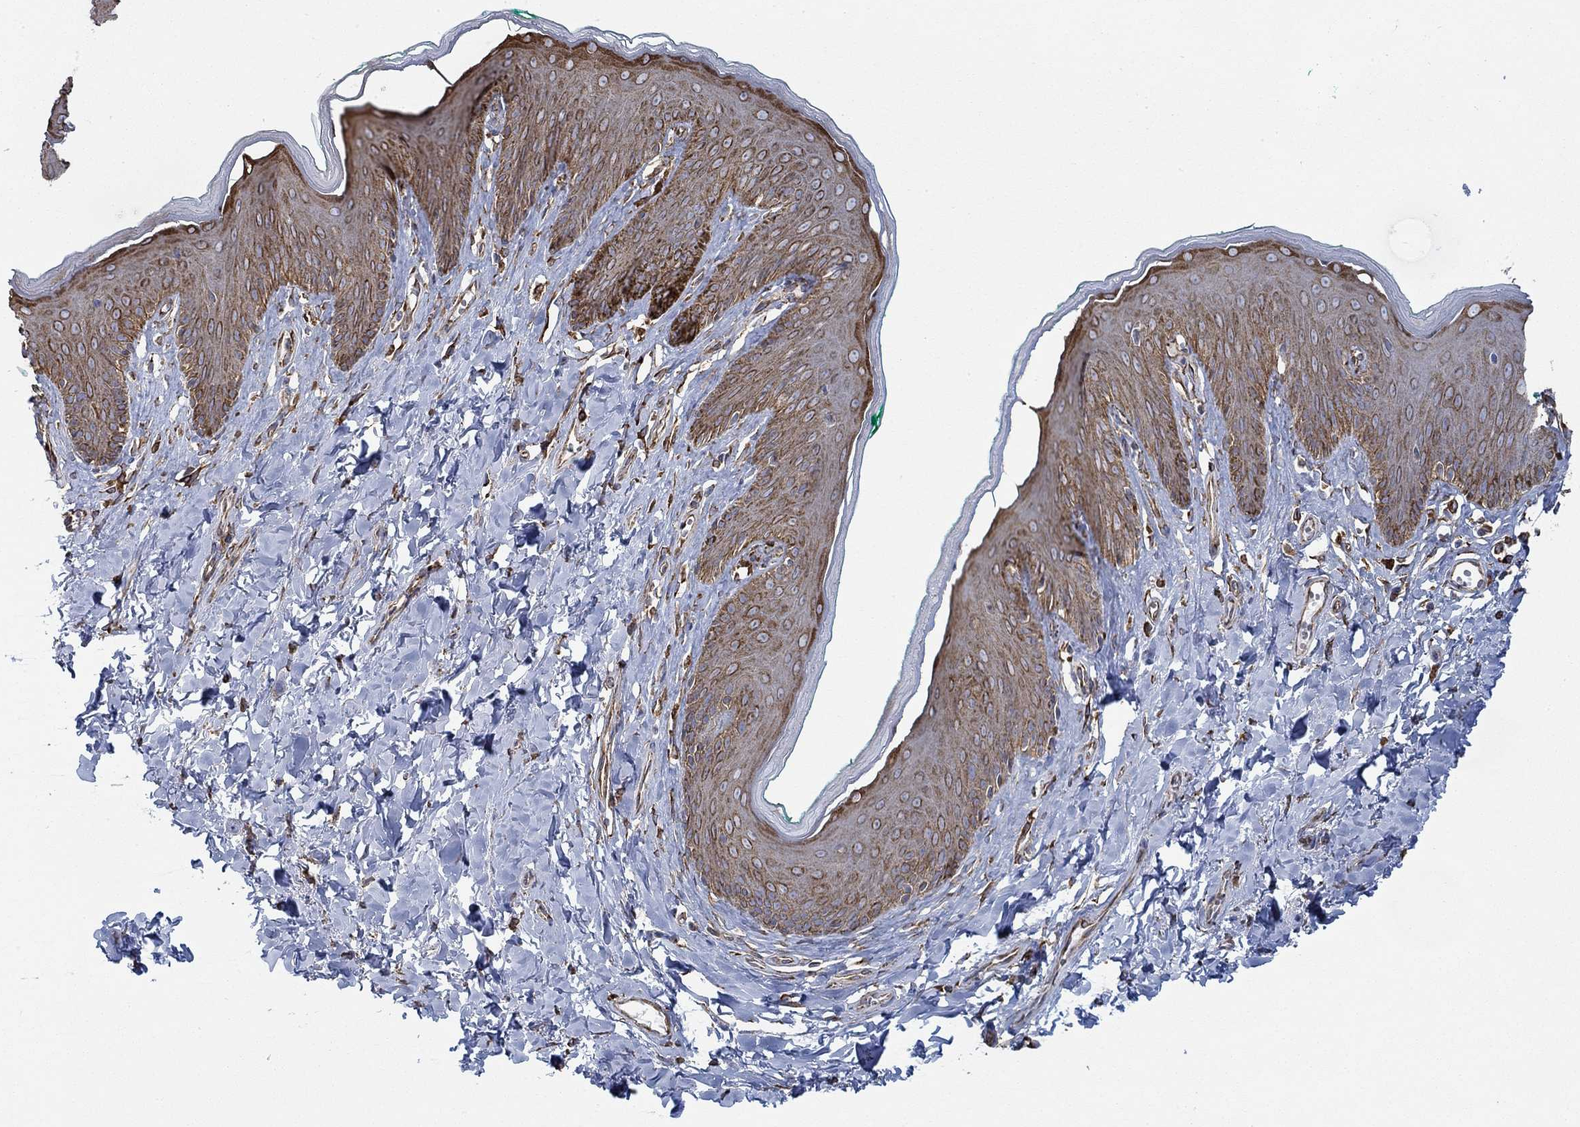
{"staining": {"intensity": "moderate", "quantity": "25%-75%", "location": "cytoplasmic/membranous"}, "tissue": "skin", "cell_type": "Epidermal cells", "image_type": "normal", "snomed": [{"axis": "morphology", "description": "Normal tissue, NOS"}, {"axis": "topography", "description": "Vulva"}], "caption": "Epidermal cells show medium levels of moderate cytoplasmic/membranous positivity in approximately 25%-75% of cells in unremarkable human skin.", "gene": "STC2", "patient": {"sex": "female", "age": 66}}